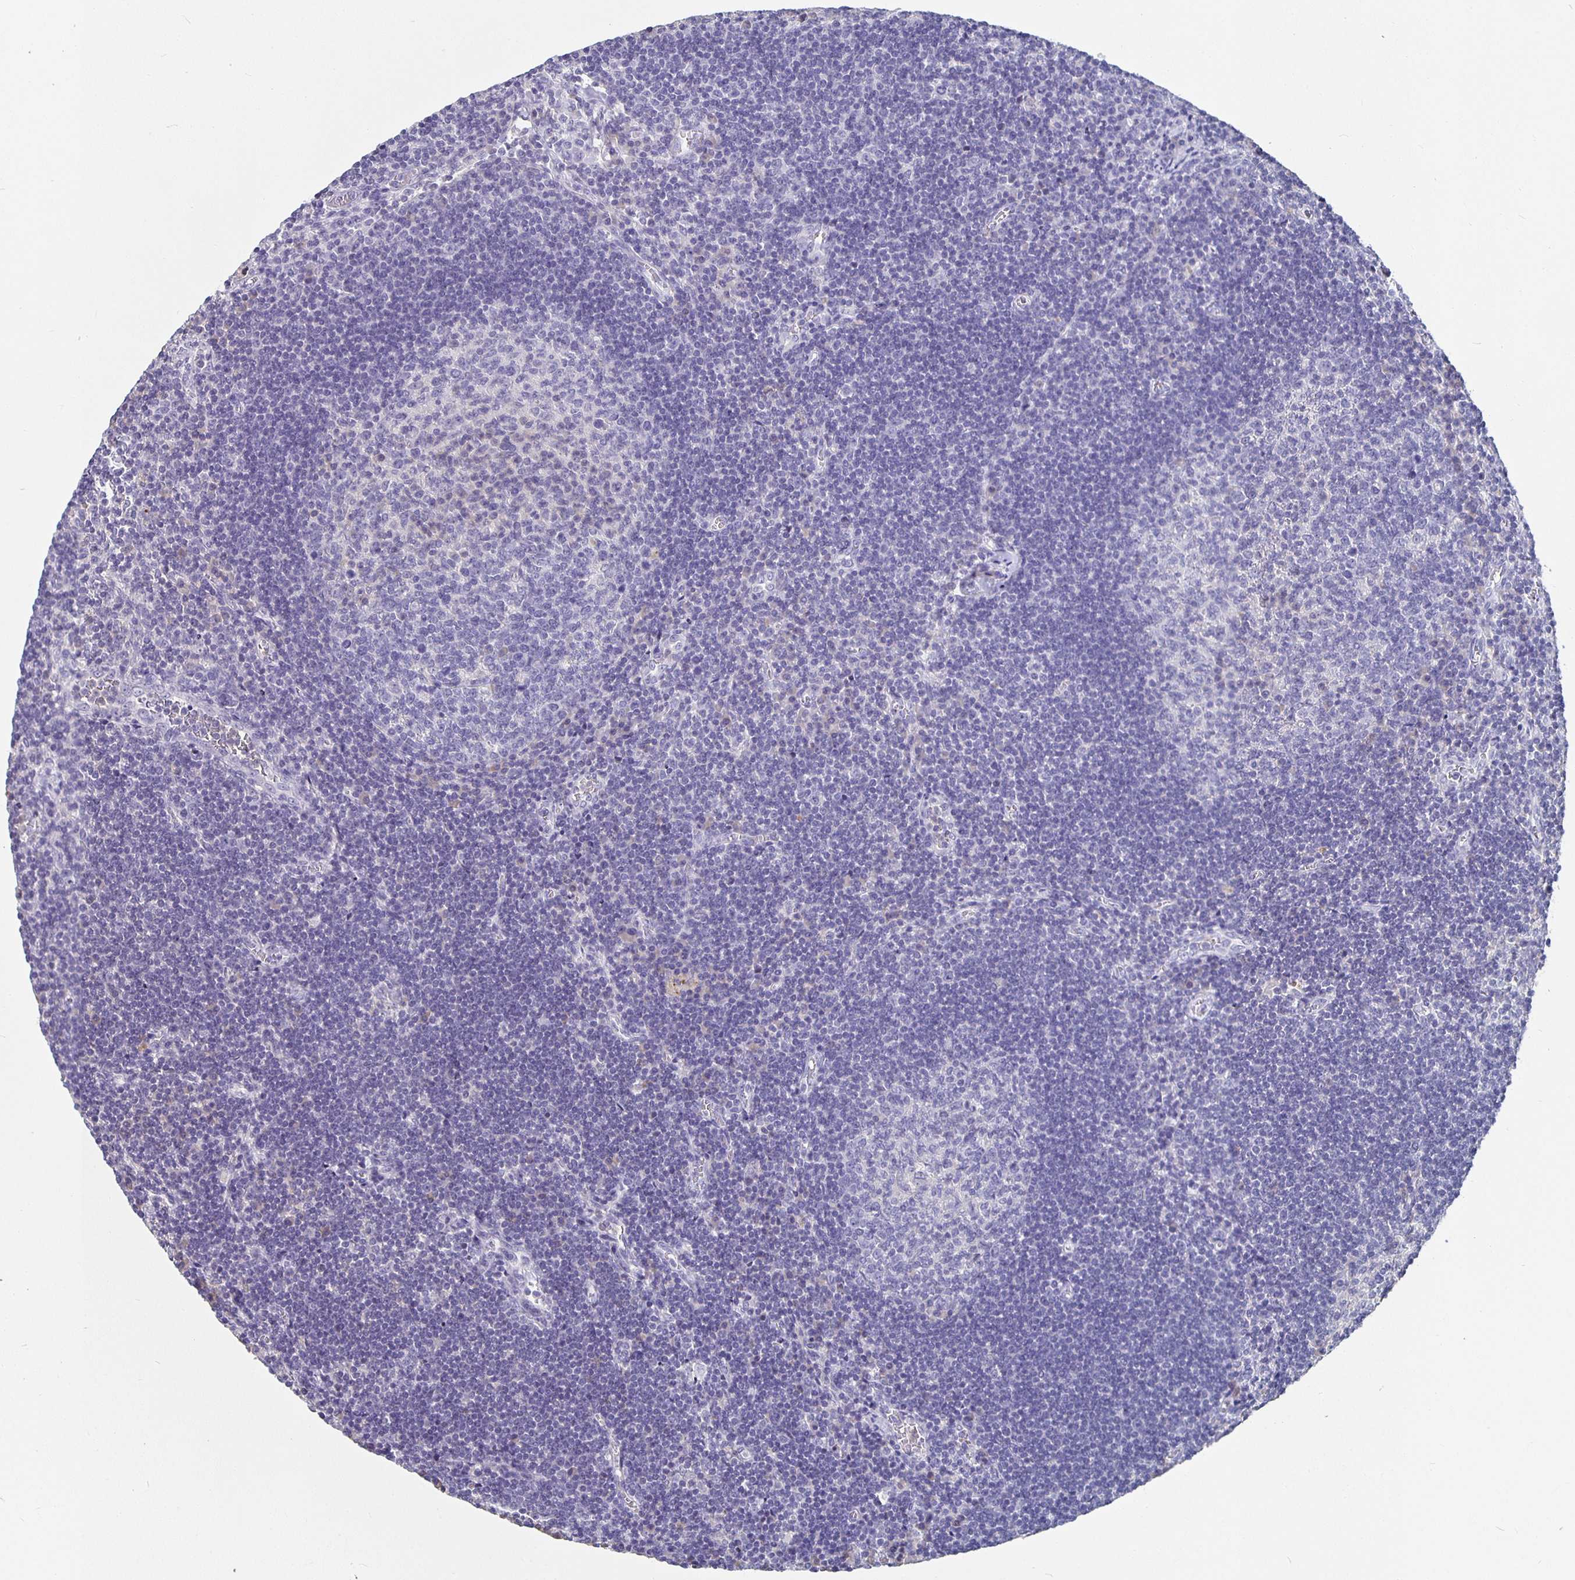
{"staining": {"intensity": "negative", "quantity": "none", "location": "none"}, "tissue": "lymph node", "cell_type": "Germinal center cells", "image_type": "normal", "snomed": [{"axis": "morphology", "description": "Normal tissue, NOS"}, {"axis": "topography", "description": "Lymph node"}], "caption": "High power microscopy micrograph of an immunohistochemistry histopathology image of benign lymph node, revealing no significant positivity in germinal center cells. The staining is performed using DAB (3,3'-diaminobenzidine) brown chromogen with nuclei counter-stained in using hematoxylin.", "gene": "GPX4", "patient": {"sex": "male", "age": 67}}